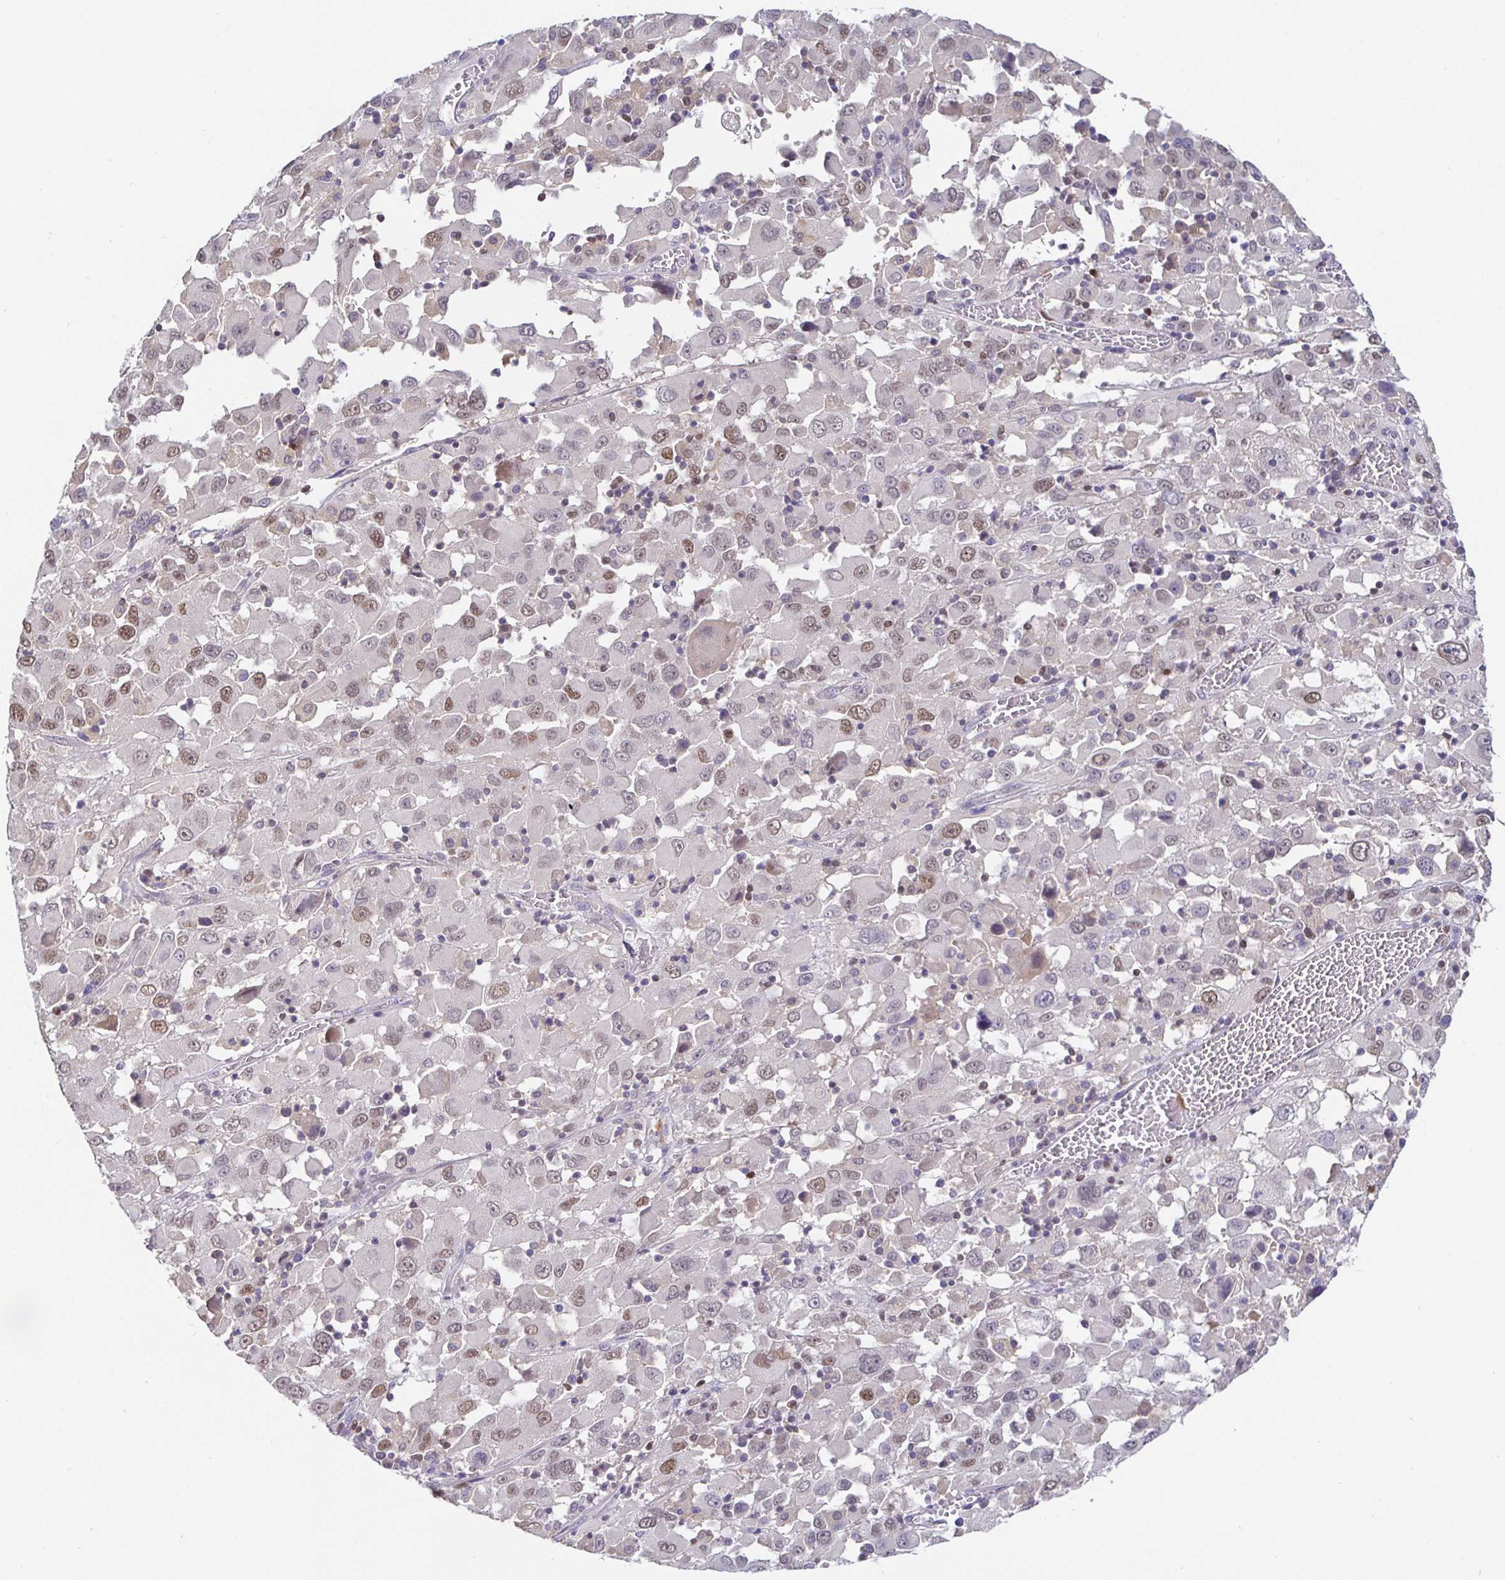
{"staining": {"intensity": "weak", "quantity": "25%-75%", "location": "nuclear"}, "tissue": "melanoma", "cell_type": "Tumor cells", "image_type": "cancer", "snomed": [{"axis": "morphology", "description": "Malignant melanoma, Metastatic site"}, {"axis": "topography", "description": "Soft tissue"}], "caption": "Protein staining of melanoma tissue shows weak nuclear positivity in approximately 25%-75% of tumor cells. The staining was performed using DAB (3,3'-diaminobenzidine) to visualize the protein expression in brown, while the nuclei were stained in blue with hematoxylin (Magnification: 20x).", "gene": "SATB1", "patient": {"sex": "male", "age": 50}}